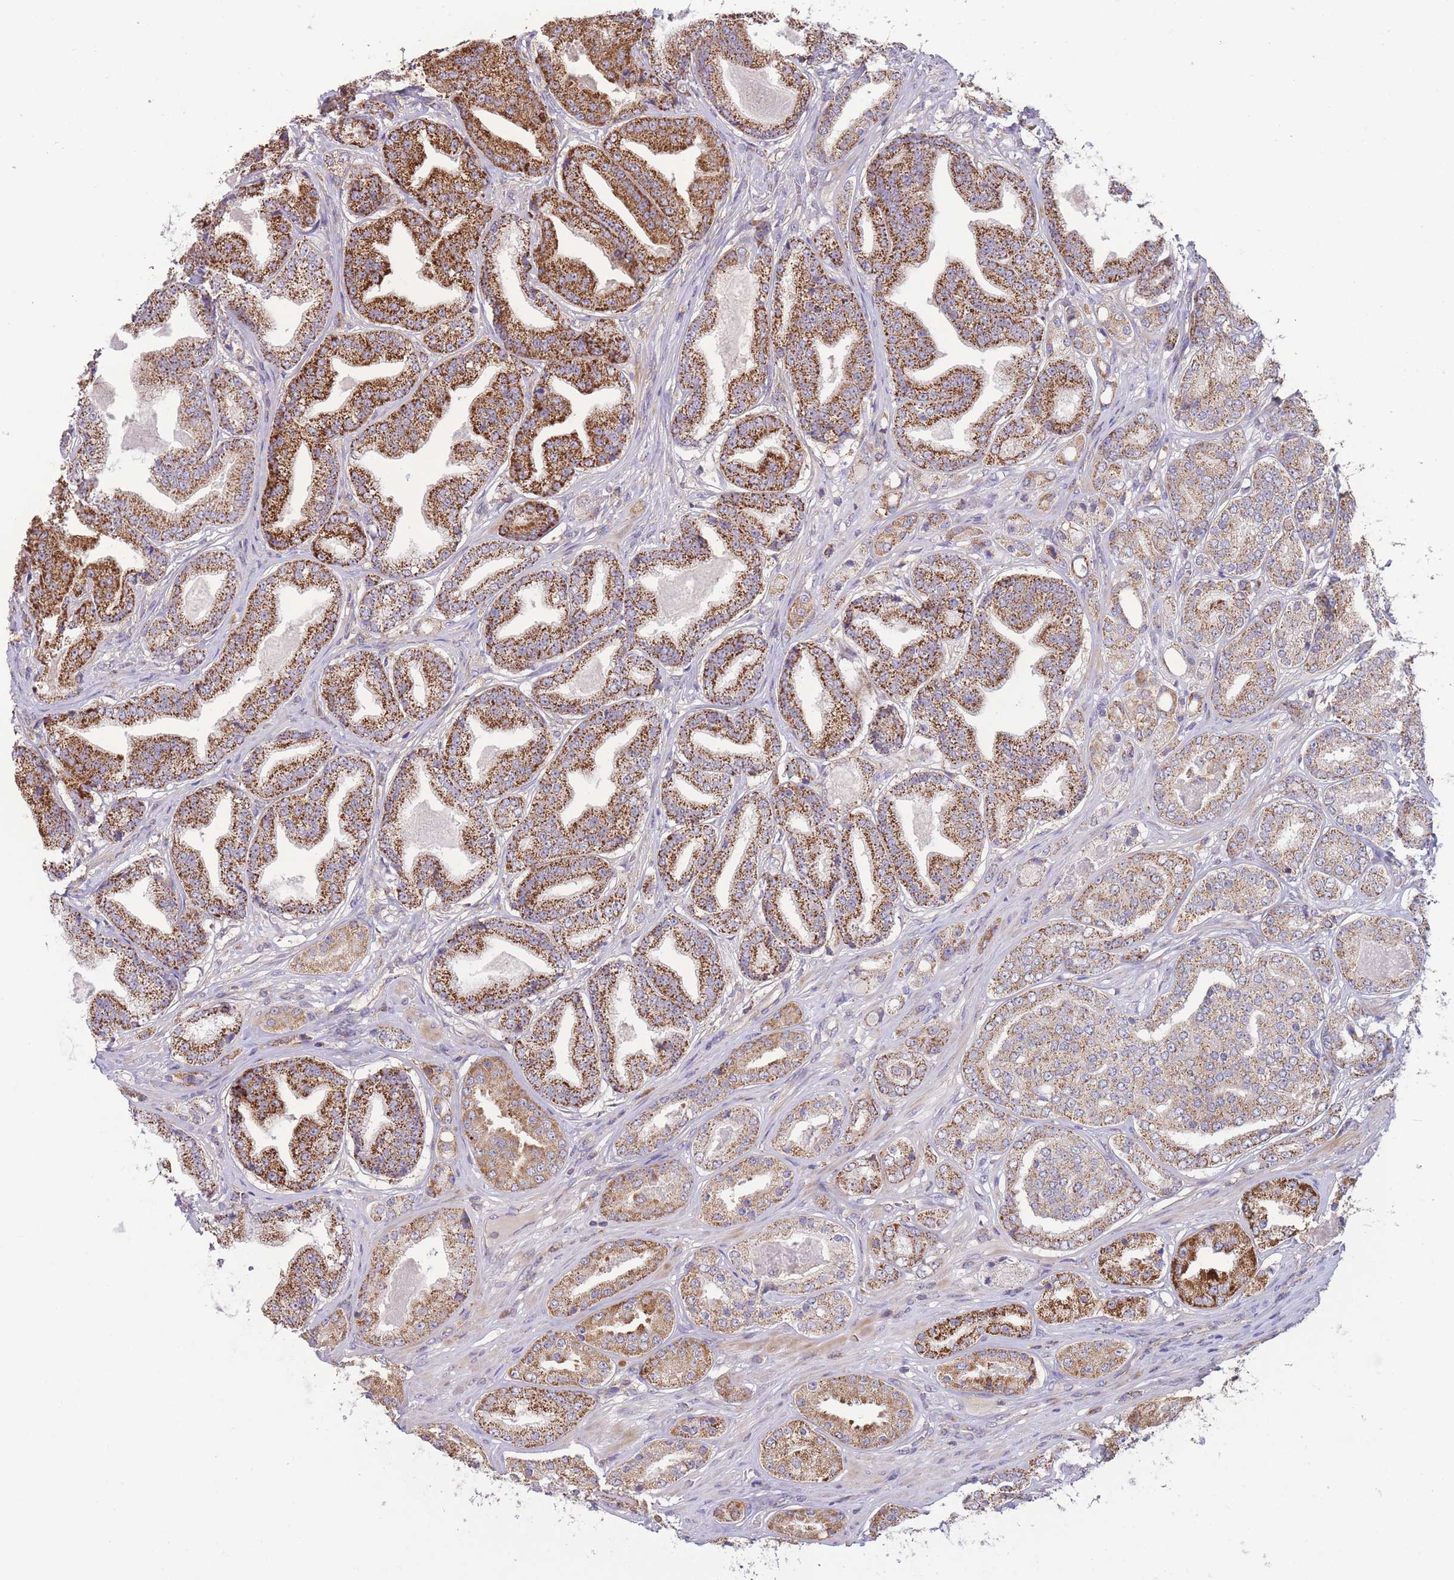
{"staining": {"intensity": "strong", "quantity": ">75%", "location": "cytoplasmic/membranous"}, "tissue": "prostate cancer", "cell_type": "Tumor cells", "image_type": "cancer", "snomed": [{"axis": "morphology", "description": "Adenocarcinoma, High grade"}, {"axis": "topography", "description": "Prostate"}], "caption": "There is high levels of strong cytoplasmic/membranous staining in tumor cells of prostate adenocarcinoma (high-grade), as demonstrated by immunohistochemical staining (brown color).", "gene": "SLC25A42", "patient": {"sex": "male", "age": 63}}